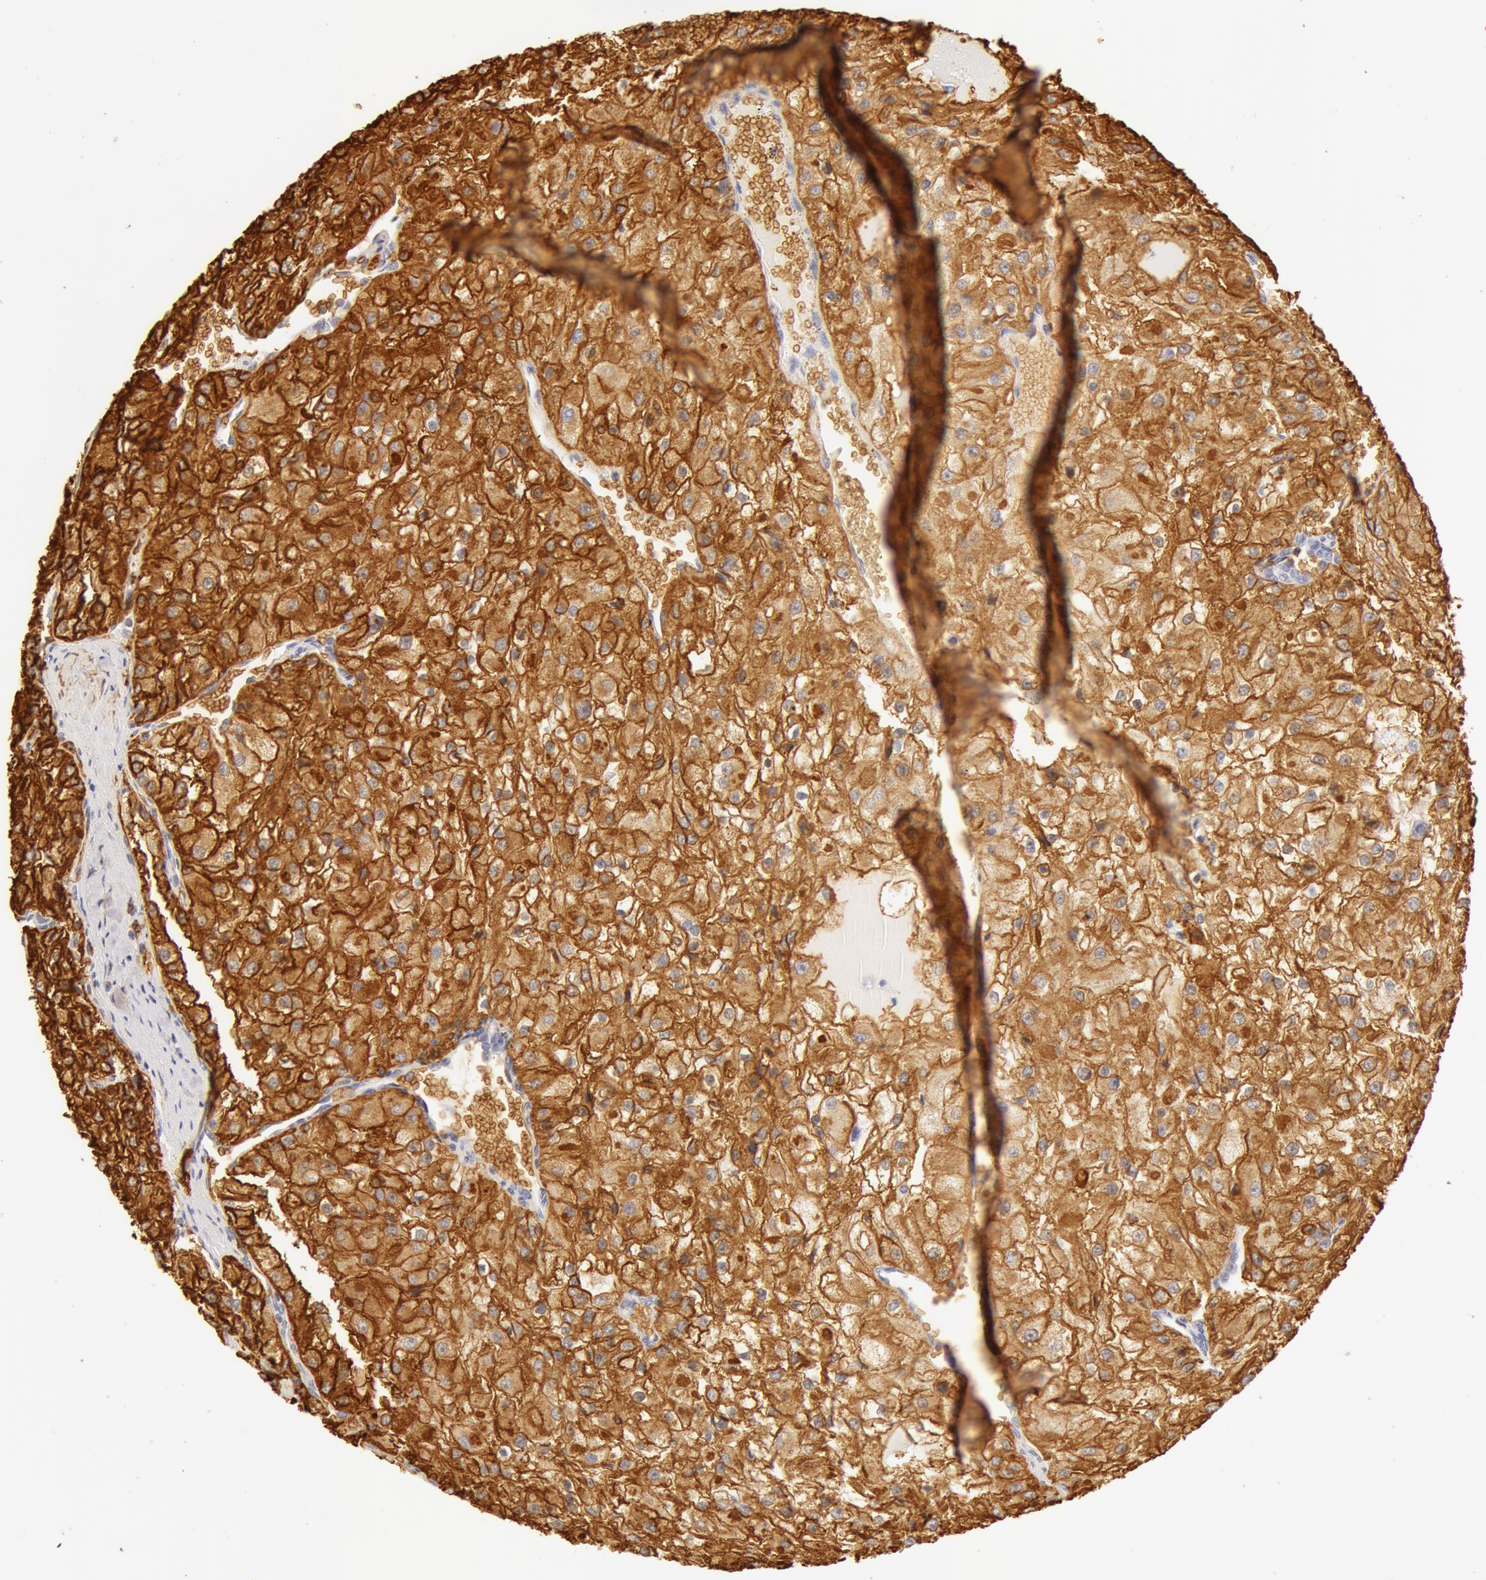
{"staining": {"intensity": "strong", "quantity": ">75%", "location": "cytoplasmic/membranous"}, "tissue": "renal cancer", "cell_type": "Tumor cells", "image_type": "cancer", "snomed": [{"axis": "morphology", "description": "Adenocarcinoma, NOS"}, {"axis": "topography", "description": "Kidney"}], "caption": "Human renal cancer stained with a brown dye exhibits strong cytoplasmic/membranous positive staining in about >75% of tumor cells.", "gene": "AQP1", "patient": {"sex": "female", "age": 74}}